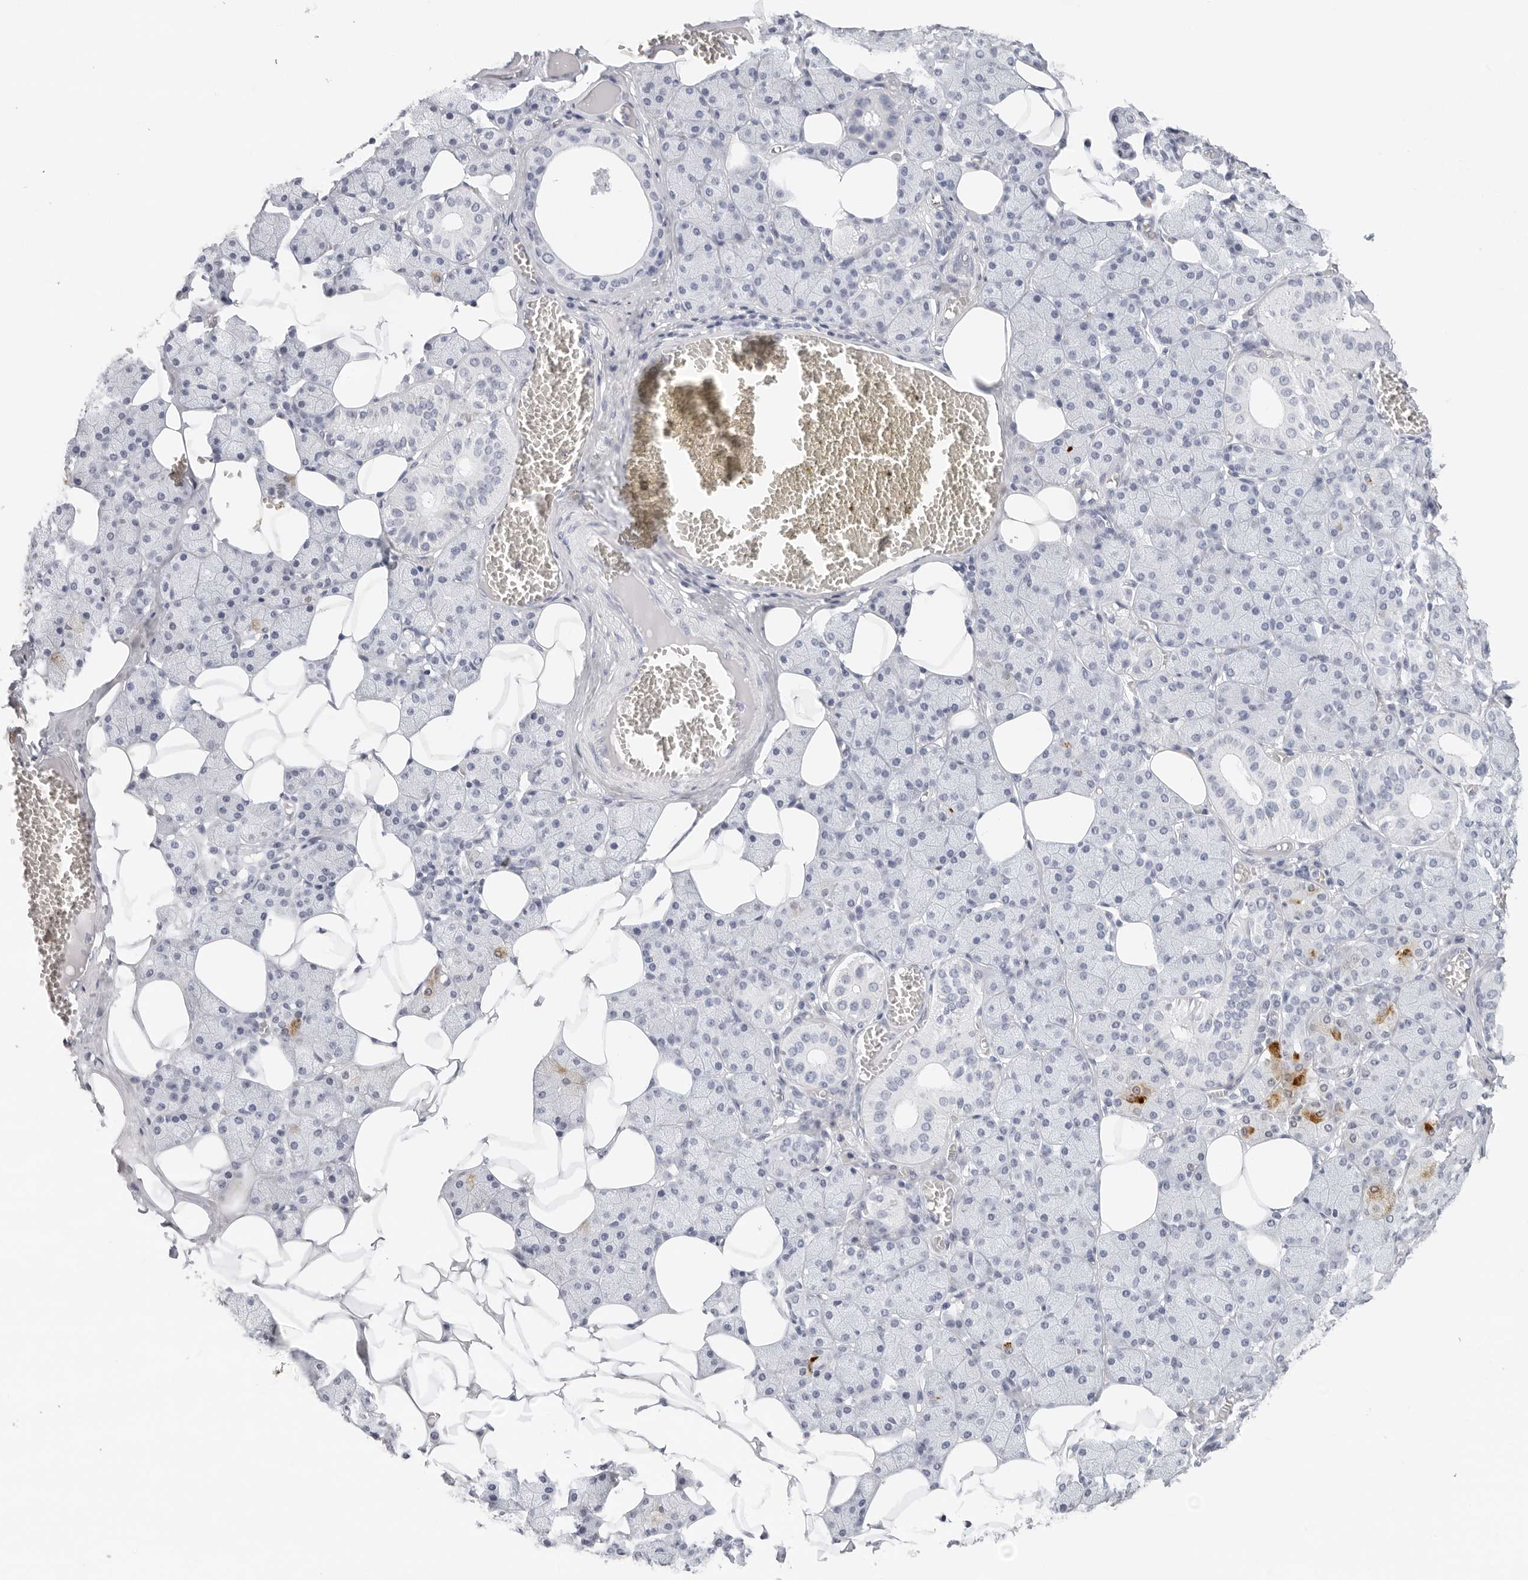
{"staining": {"intensity": "strong", "quantity": "<25%", "location": "cytoplasmic/membranous"}, "tissue": "salivary gland", "cell_type": "Glandular cells", "image_type": "normal", "snomed": [{"axis": "morphology", "description": "Normal tissue, NOS"}, {"axis": "topography", "description": "Salivary gland"}], "caption": "IHC of normal salivary gland shows medium levels of strong cytoplasmic/membranous staining in approximately <25% of glandular cells. (IHC, brightfield microscopy, high magnification).", "gene": "CST1", "patient": {"sex": "female", "age": 33}}